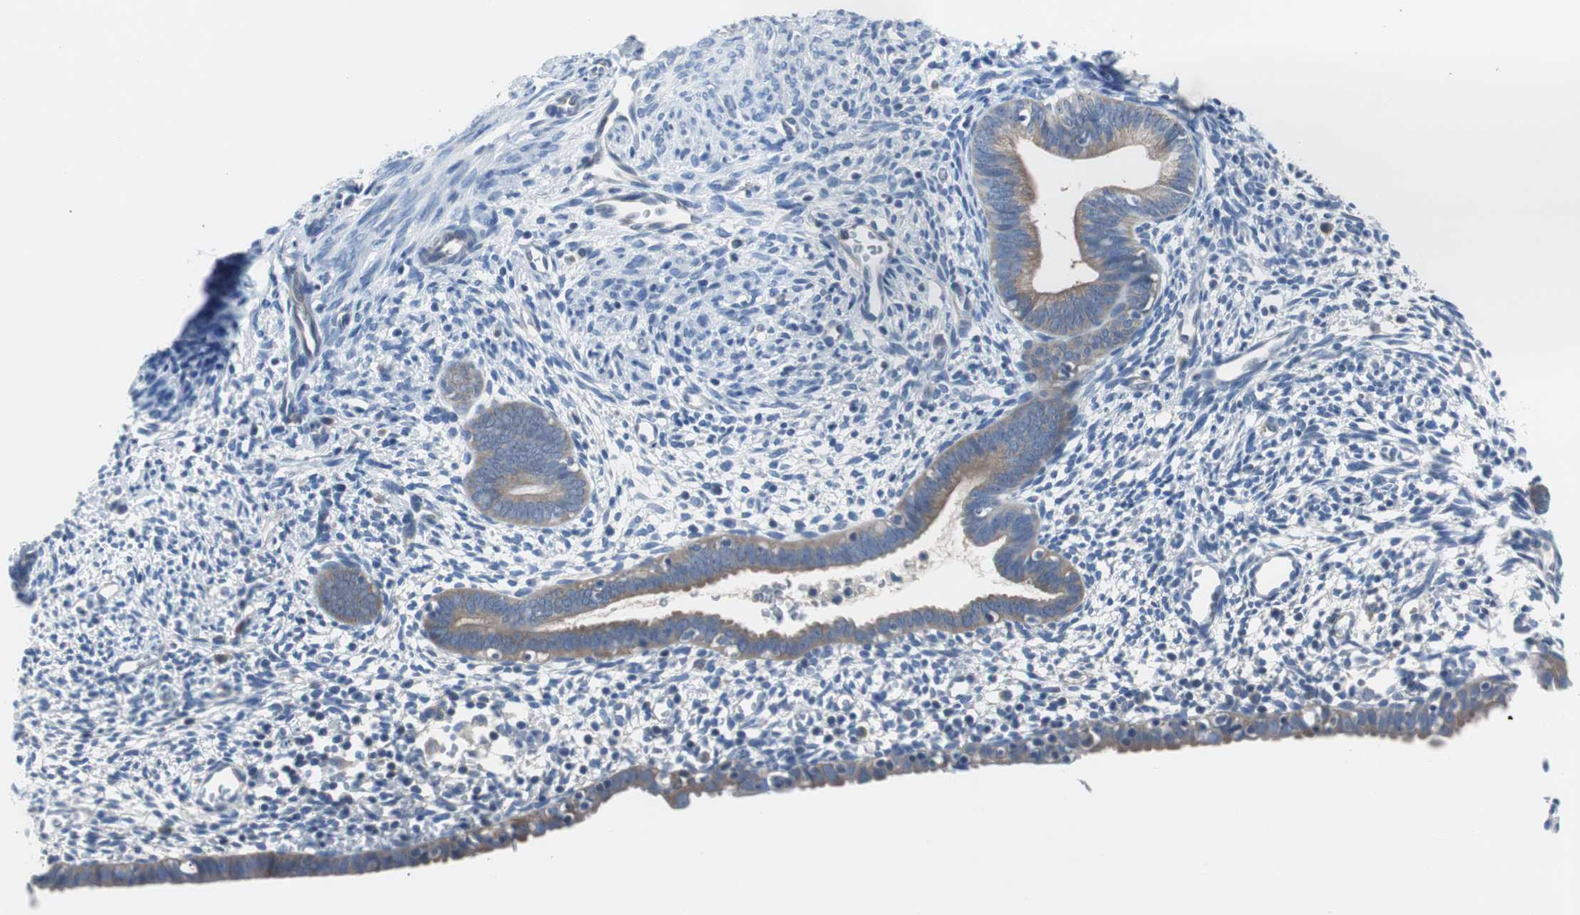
{"staining": {"intensity": "negative", "quantity": "none", "location": "none"}, "tissue": "endometrium", "cell_type": "Cells in endometrial stroma", "image_type": "normal", "snomed": [{"axis": "morphology", "description": "Normal tissue, NOS"}, {"axis": "morphology", "description": "Atrophy, NOS"}, {"axis": "topography", "description": "Uterus"}, {"axis": "topography", "description": "Endometrium"}], "caption": "High power microscopy micrograph of an immunohistochemistry (IHC) micrograph of normal endometrium, revealing no significant expression in cells in endometrial stroma.", "gene": "EEF2K", "patient": {"sex": "female", "age": 68}}